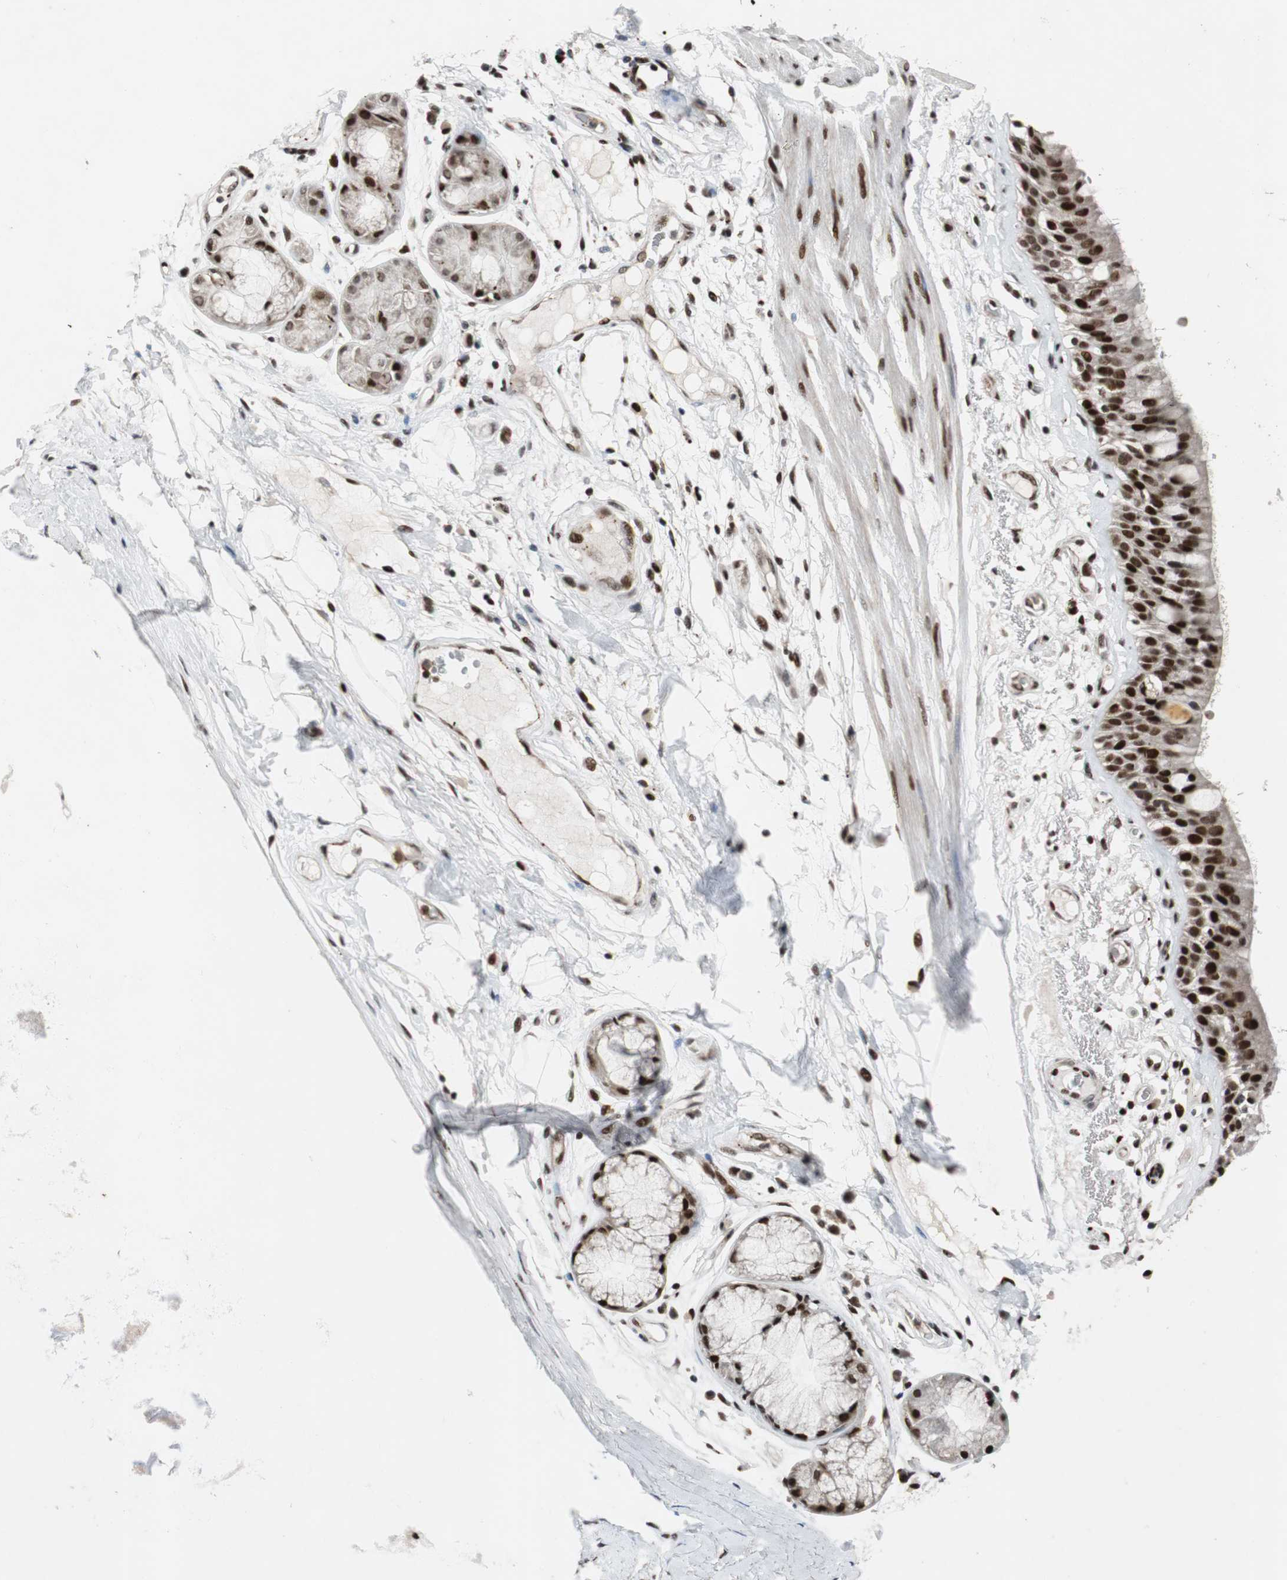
{"staining": {"intensity": "strong", "quantity": ">75%", "location": "nuclear"}, "tissue": "bronchus", "cell_type": "Respiratory epithelial cells", "image_type": "normal", "snomed": [{"axis": "morphology", "description": "Normal tissue, NOS"}, {"axis": "topography", "description": "Bronchus"}], "caption": "This histopathology image exhibits IHC staining of normal human bronchus, with high strong nuclear staining in about >75% of respiratory epithelial cells.", "gene": "NBL1", "patient": {"sex": "male", "age": 66}}